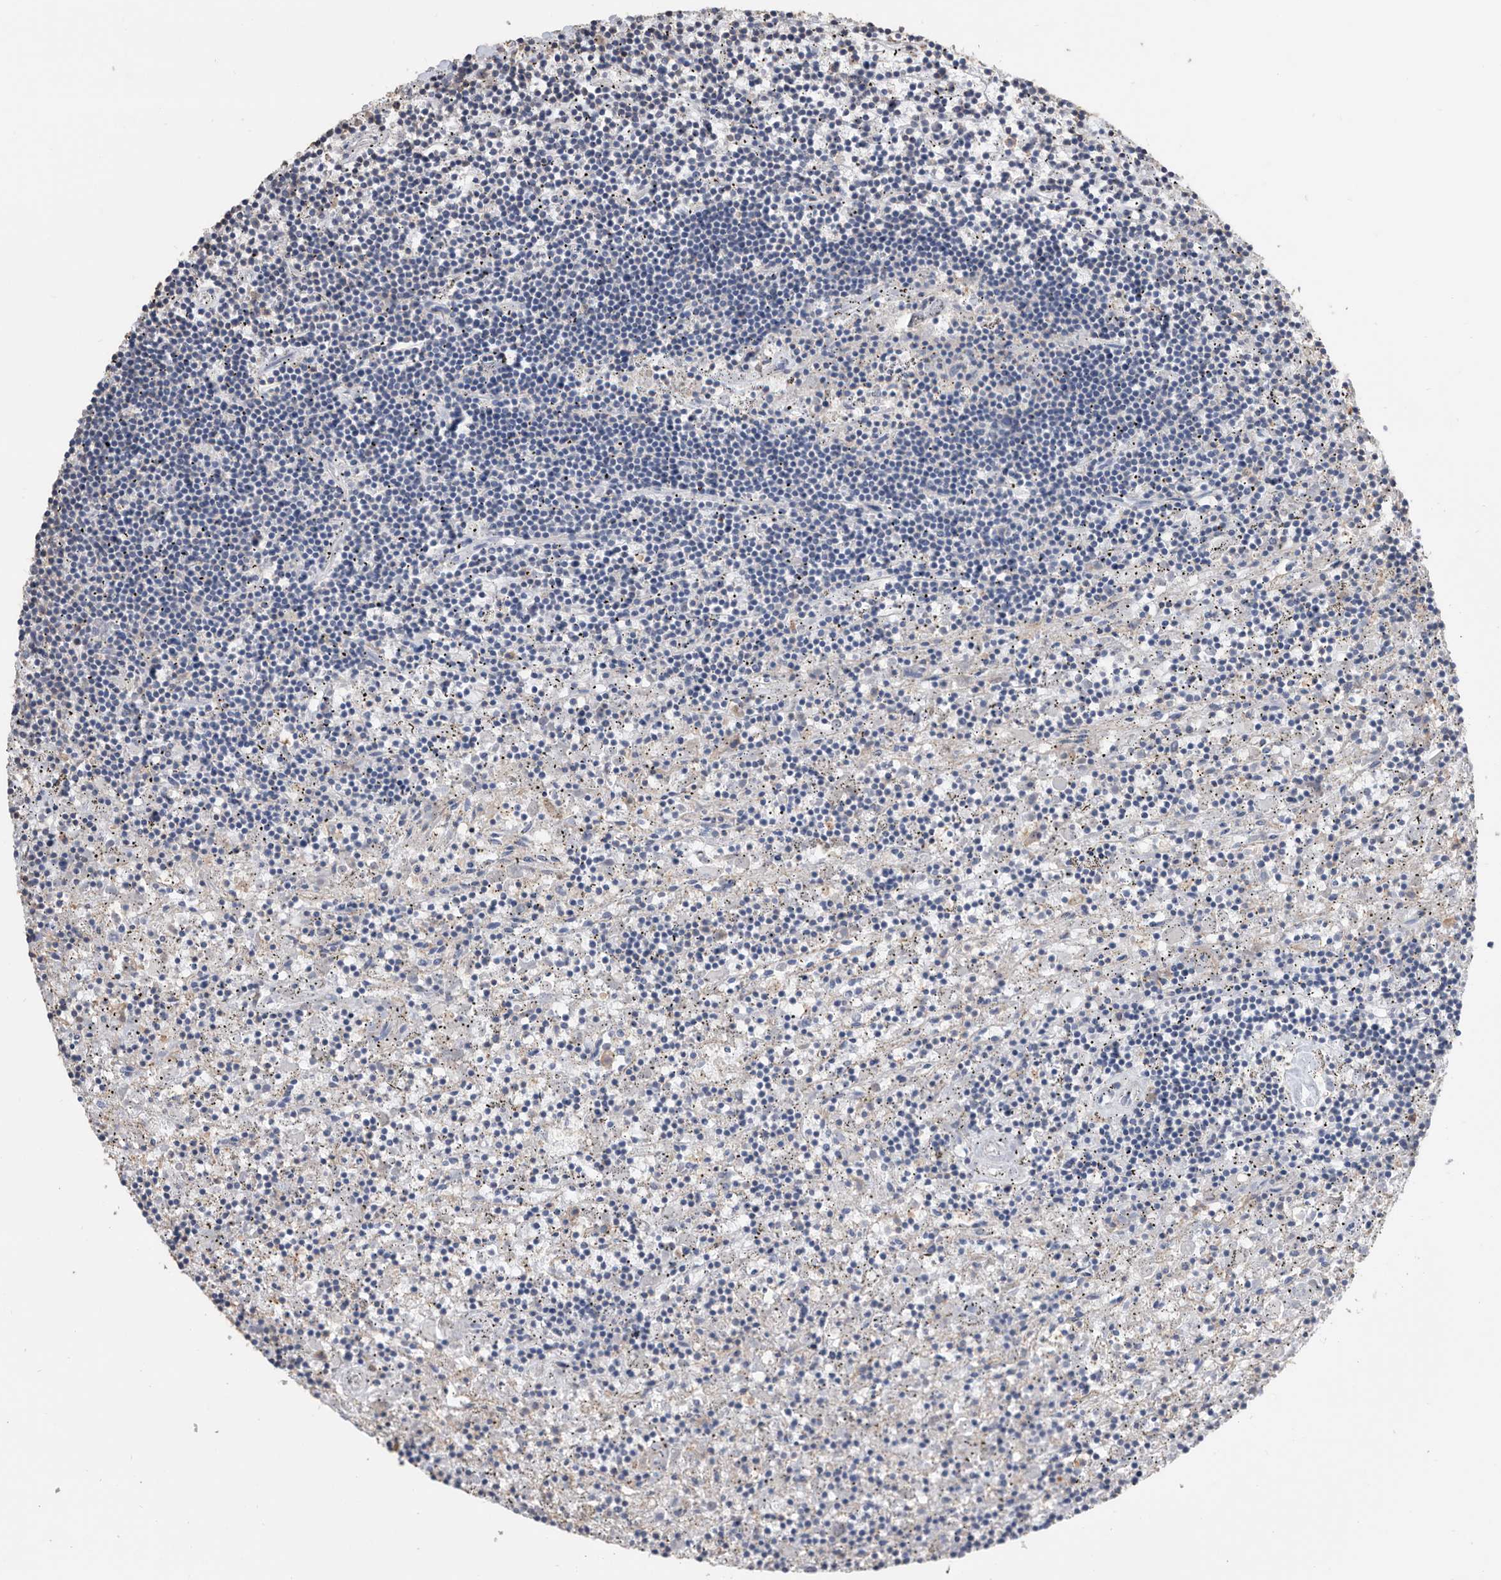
{"staining": {"intensity": "negative", "quantity": "none", "location": "none"}, "tissue": "lymphoma", "cell_type": "Tumor cells", "image_type": "cancer", "snomed": [{"axis": "morphology", "description": "Malignant lymphoma, non-Hodgkin's type, Low grade"}, {"axis": "topography", "description": "Spleen"}], "caption": "Histopathology image shows no protein positivity in tumor cells of lymphoma tissue. (Brightfield microscopy of DAB immunohistochemistry at high magnification).", "gene": "MS4A4A", "patient": {"sex": "male", "age": 76}}